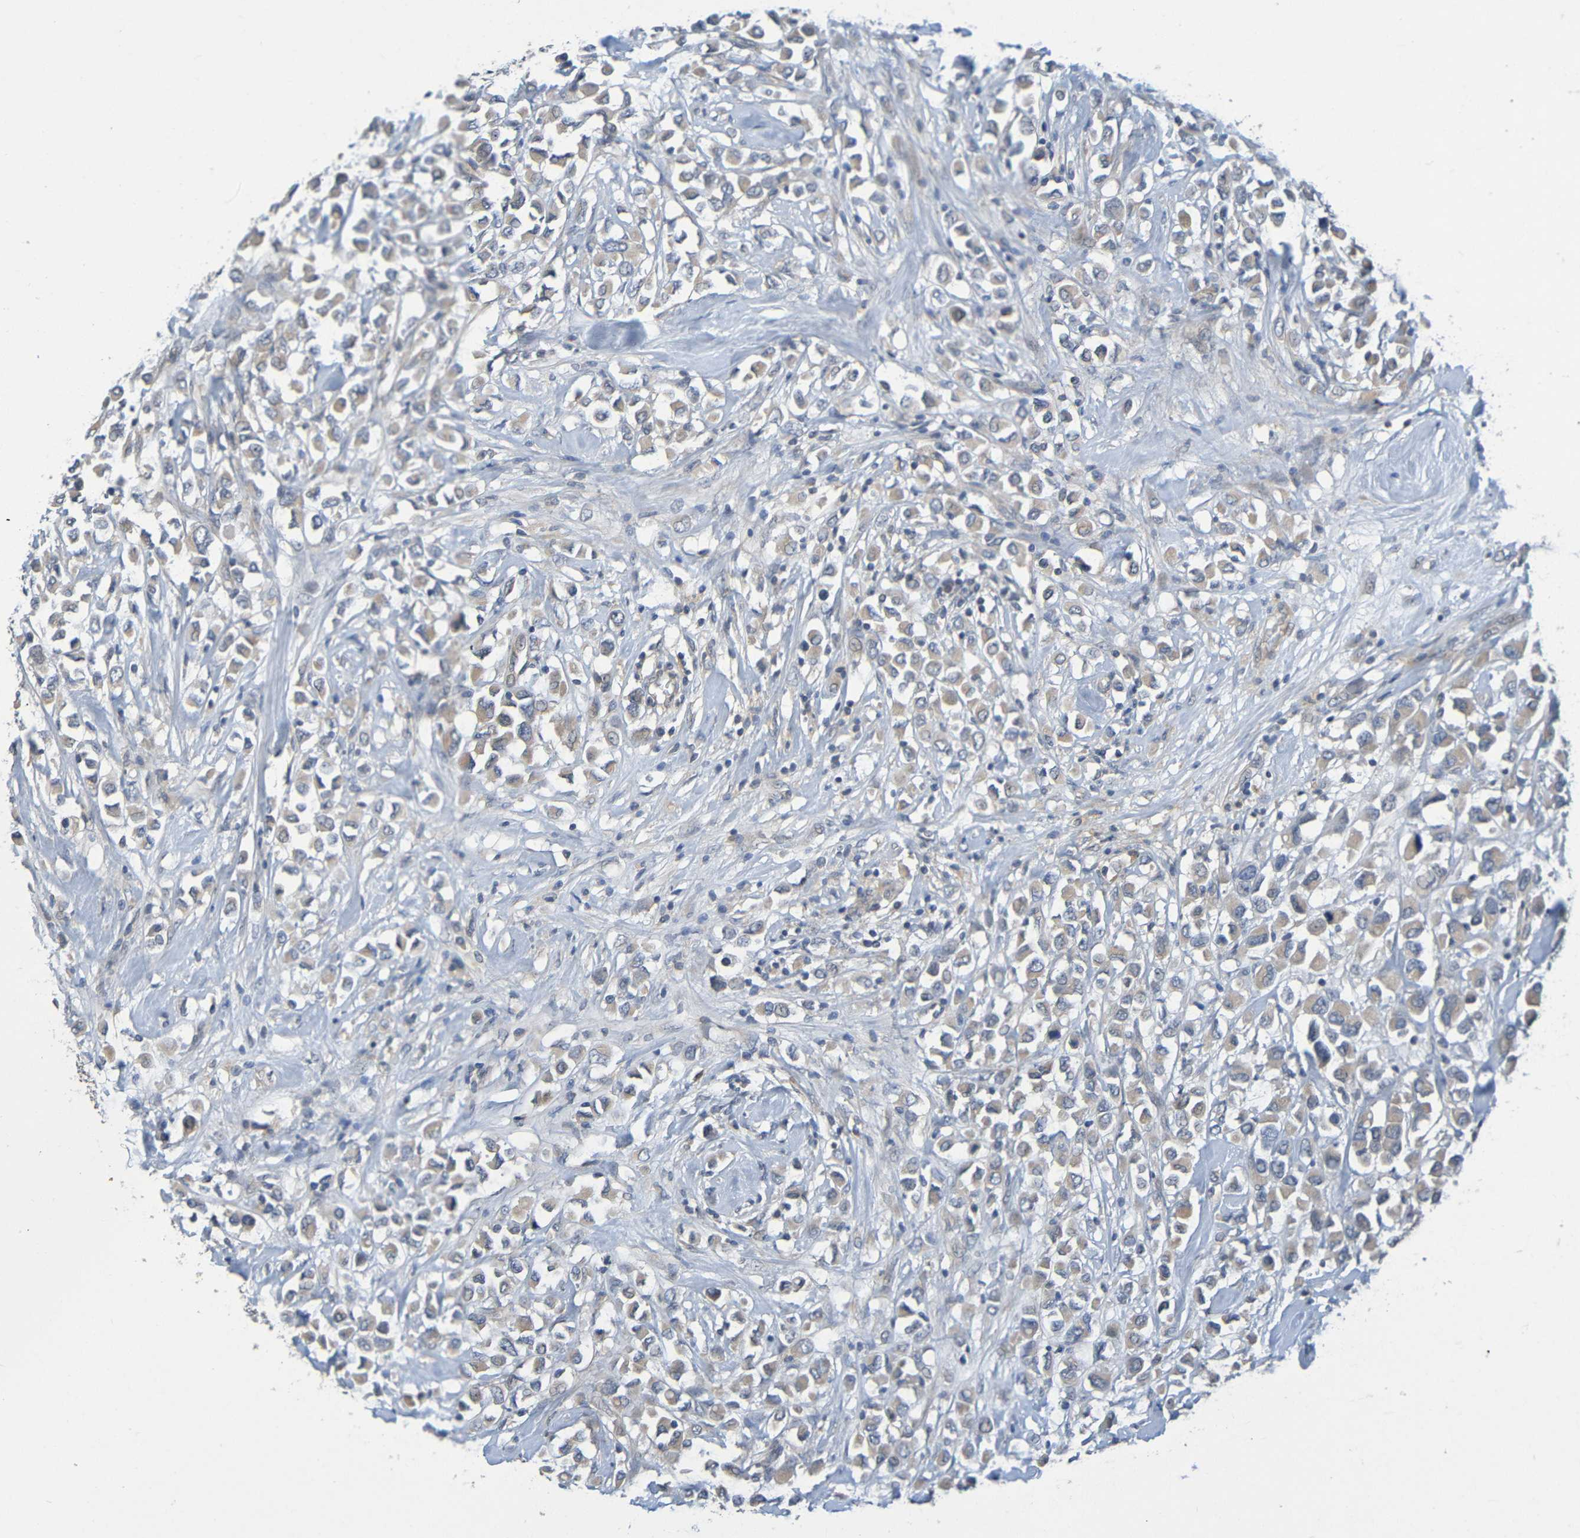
{"staining": {"intensity": "weak", "quantity": ">75%", "location": "cytoplasmic/membranous"}, "tissue": "breast cancer", "cell_type": "Tumor cells", "image_type": "cancer", "snomed": [{"axis": "morphology", "description": "Duct carcinoma"}, {"axis": "topography", "description": "Breast"}], "caption": "Immunohistochemical staining of human intraductal carcinoma (breast) displays low levels of weak cytoplasmic/membranous expression in about >75% of tumor cells. The protein of interest is shown in brown color, while the nuclei are stained blue.", "gene": "CYP4F2", "patient": {"sex": "female", "age": 61}}